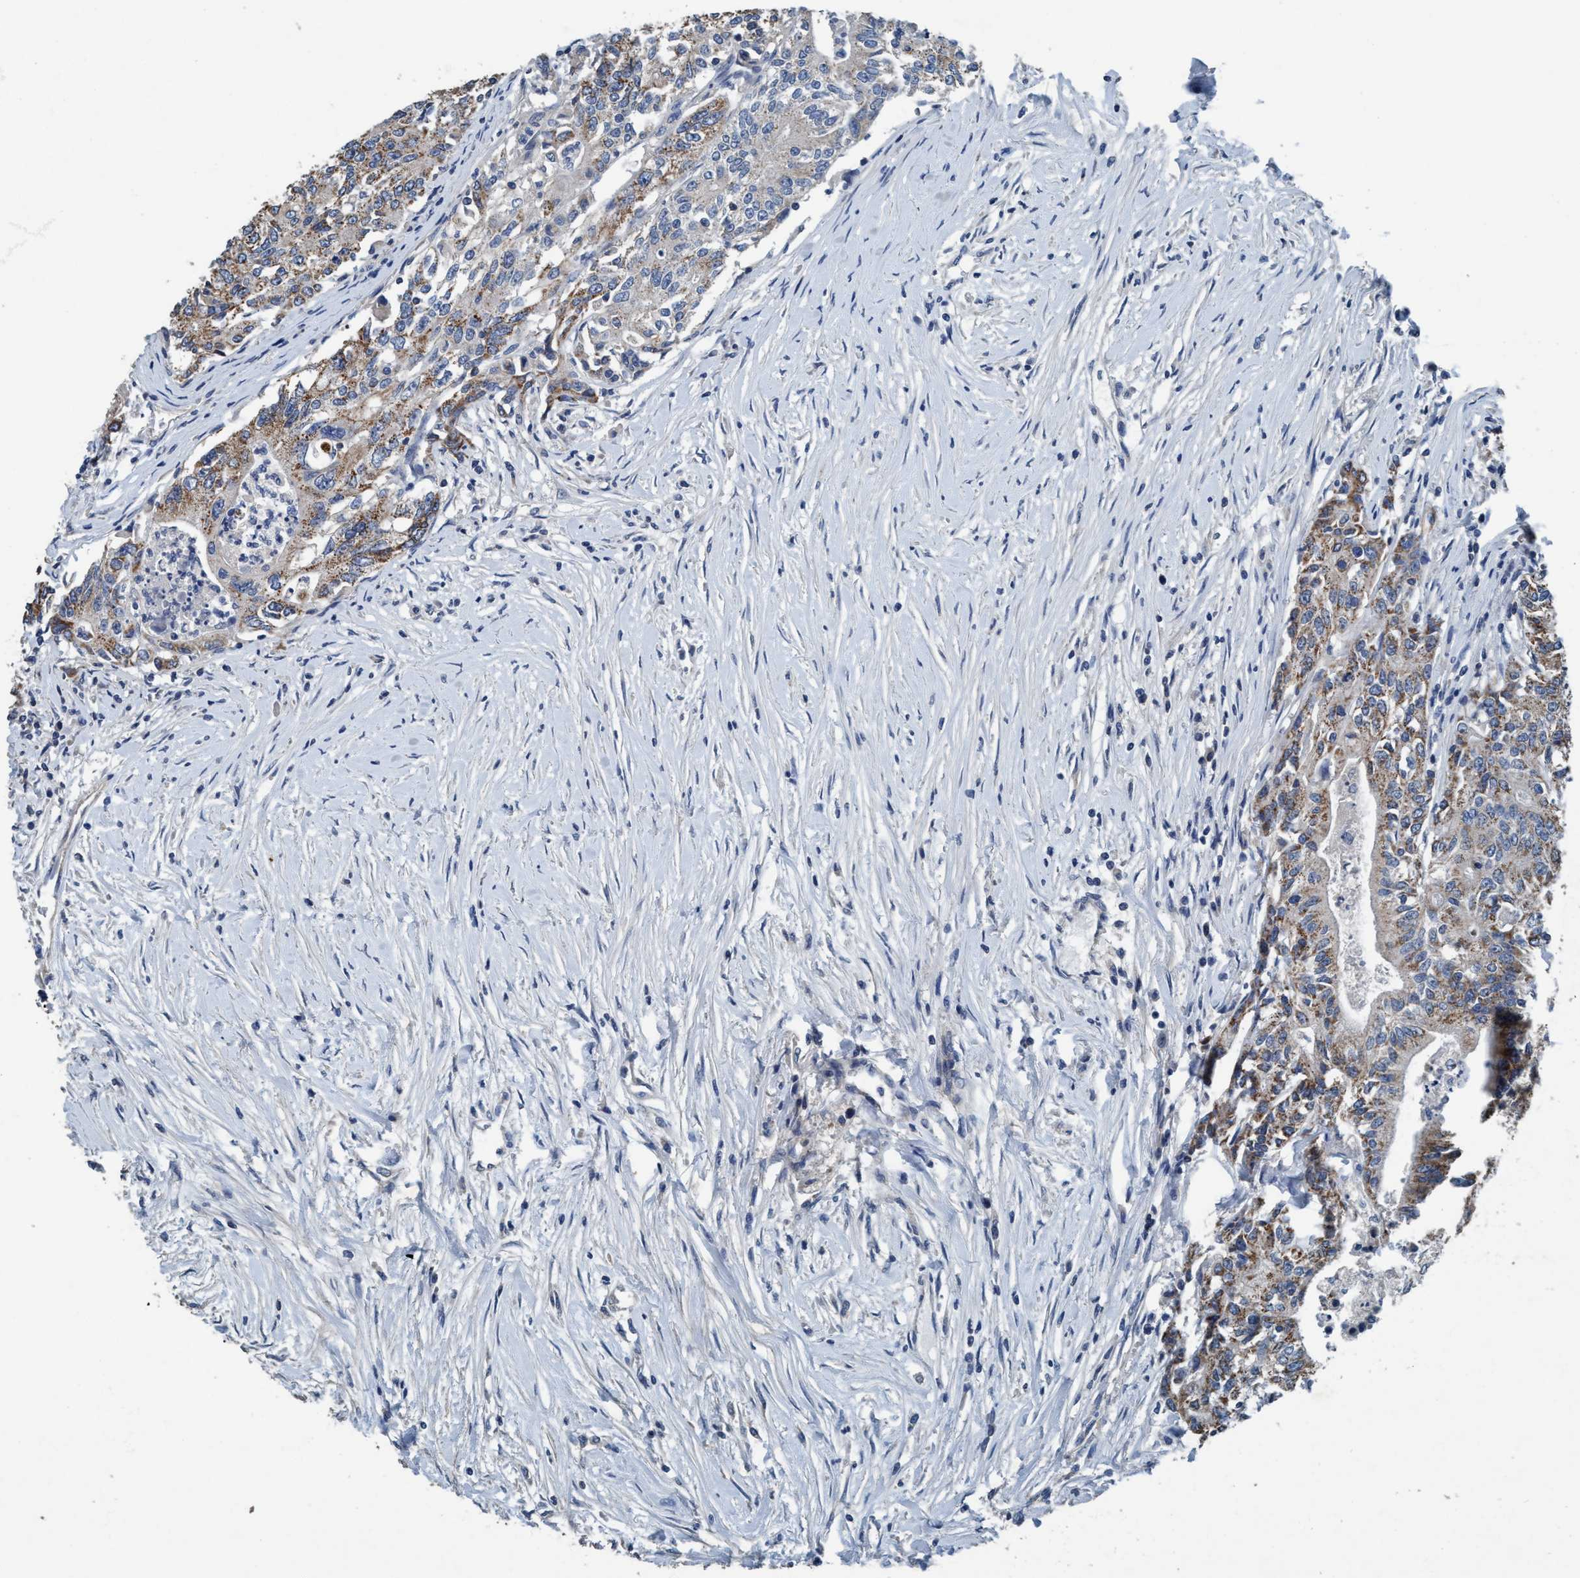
{"staining": {"intensity": "moderate", "quantity": ">75%", "location": "cytoplasmic/membranous"}, "tissue": "colorectal cancer", "cell_type": "Tumor cells", "image_type": "cancer", "snomed": [{"axis": "morphology", "description": "Adenocarcinoma, NOS"}, {"axis": "topography", "description": "Colon"}], "caption": "Colorectal cancer (adenocarcinoma) stained for a protein exhibits moderate cytoplasmic/membranous positivity in tumor cells.", "gene": "ANKFN1", "patient": {"sex": "female", "age": 77}}